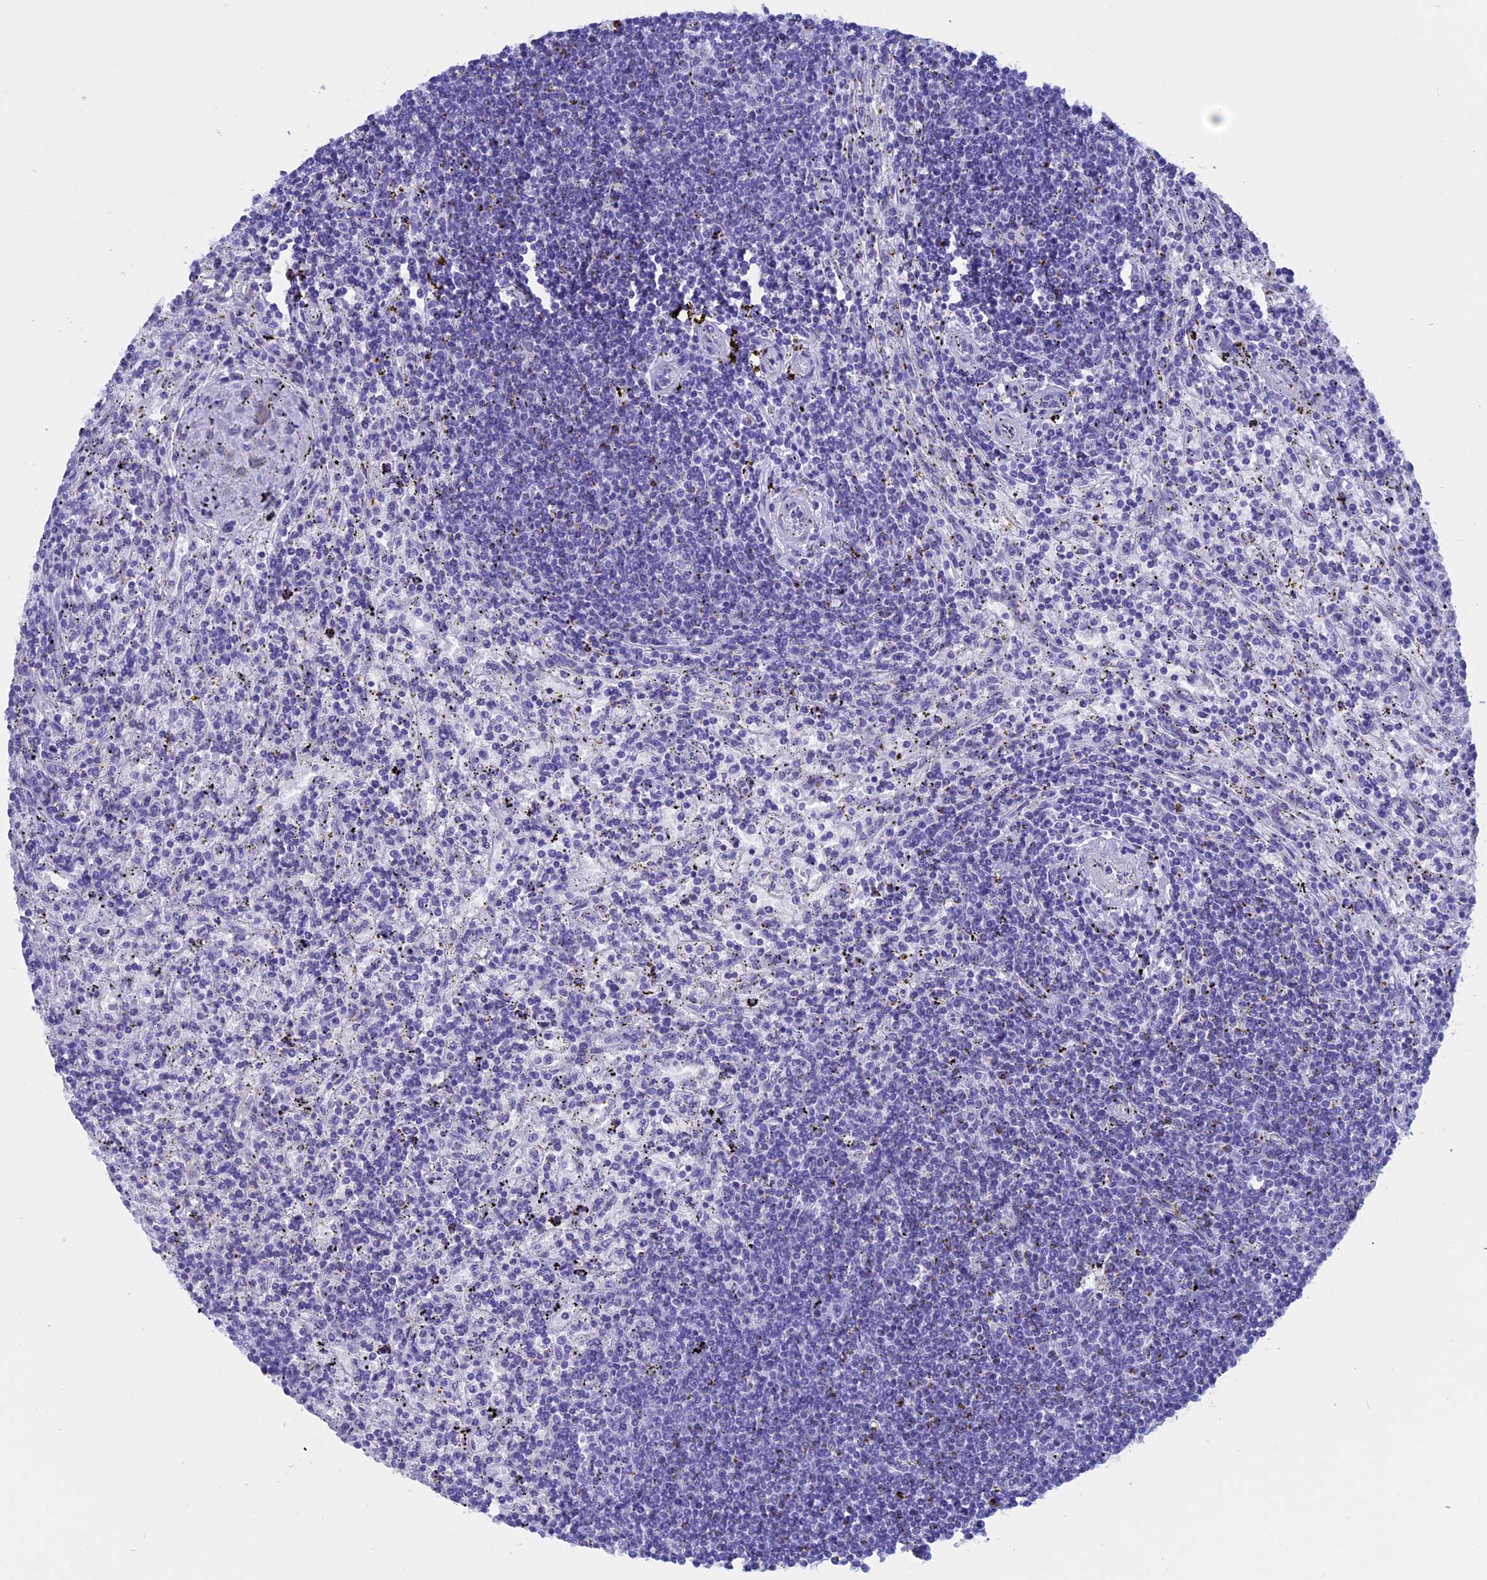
{"staining": {"intensity": "negative", "quantity": "none", "location": "none"}, "tissue": "lymphoma", "cell_type": "Tumor cells", "image_type": "cancer", "snomed": [{"axis": "morphology", "description": "Malignant lymphoma, non-Hodgkin's type, Low grade"}, {"axis": "topography", "description": "Spleen"}], "caption": "The image exhibits no staining of tumor cells in low-grade malignant lymphoma, non-Hodgkin's type.", "gene": "FAM169A", "patient": {"sex": "male", "age": 76}}